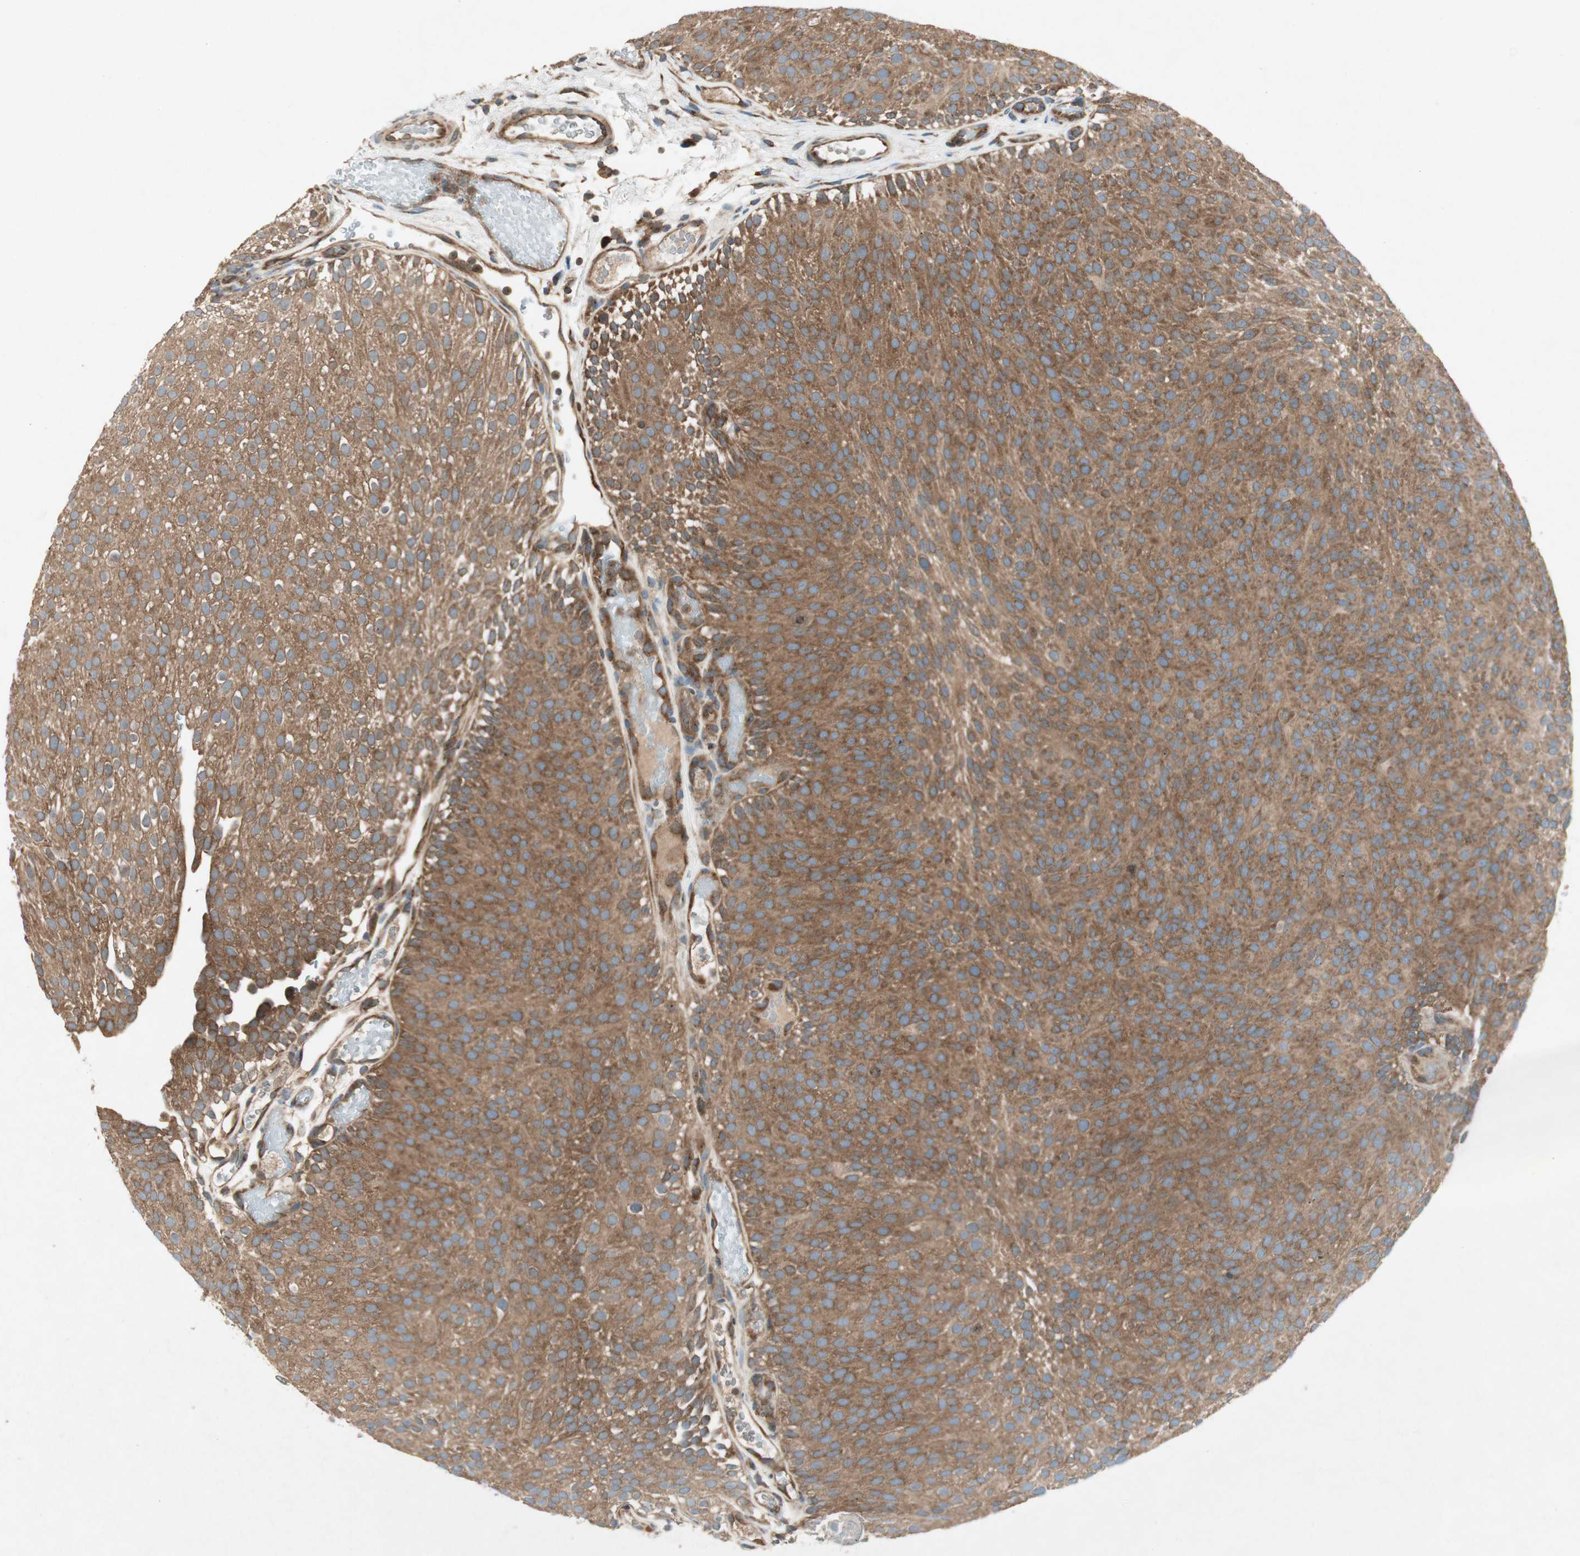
{"staining": {"intensity": "moderate", "quantity": ">75%", "location": "cytoplasmic/membranous"}, "tissue": "urothelial cancer", "cell_type": "Tumor cells", "image_type": "cancer", "snomed": [{"axis": "morphology", "description": "Urothelial carcinoma, Low grade"}, {"axis": "topography", "description": "Urinary bladder"}], "caption": "Urothelial carcinoma (low-grade) tissue displays moderate cytoplasmic/membranous positivity in about >75% of tumor cells, visualized by immunohistochemistry.", "gene": "CHADL", "patient": {"sex": "male", "age": 78}}